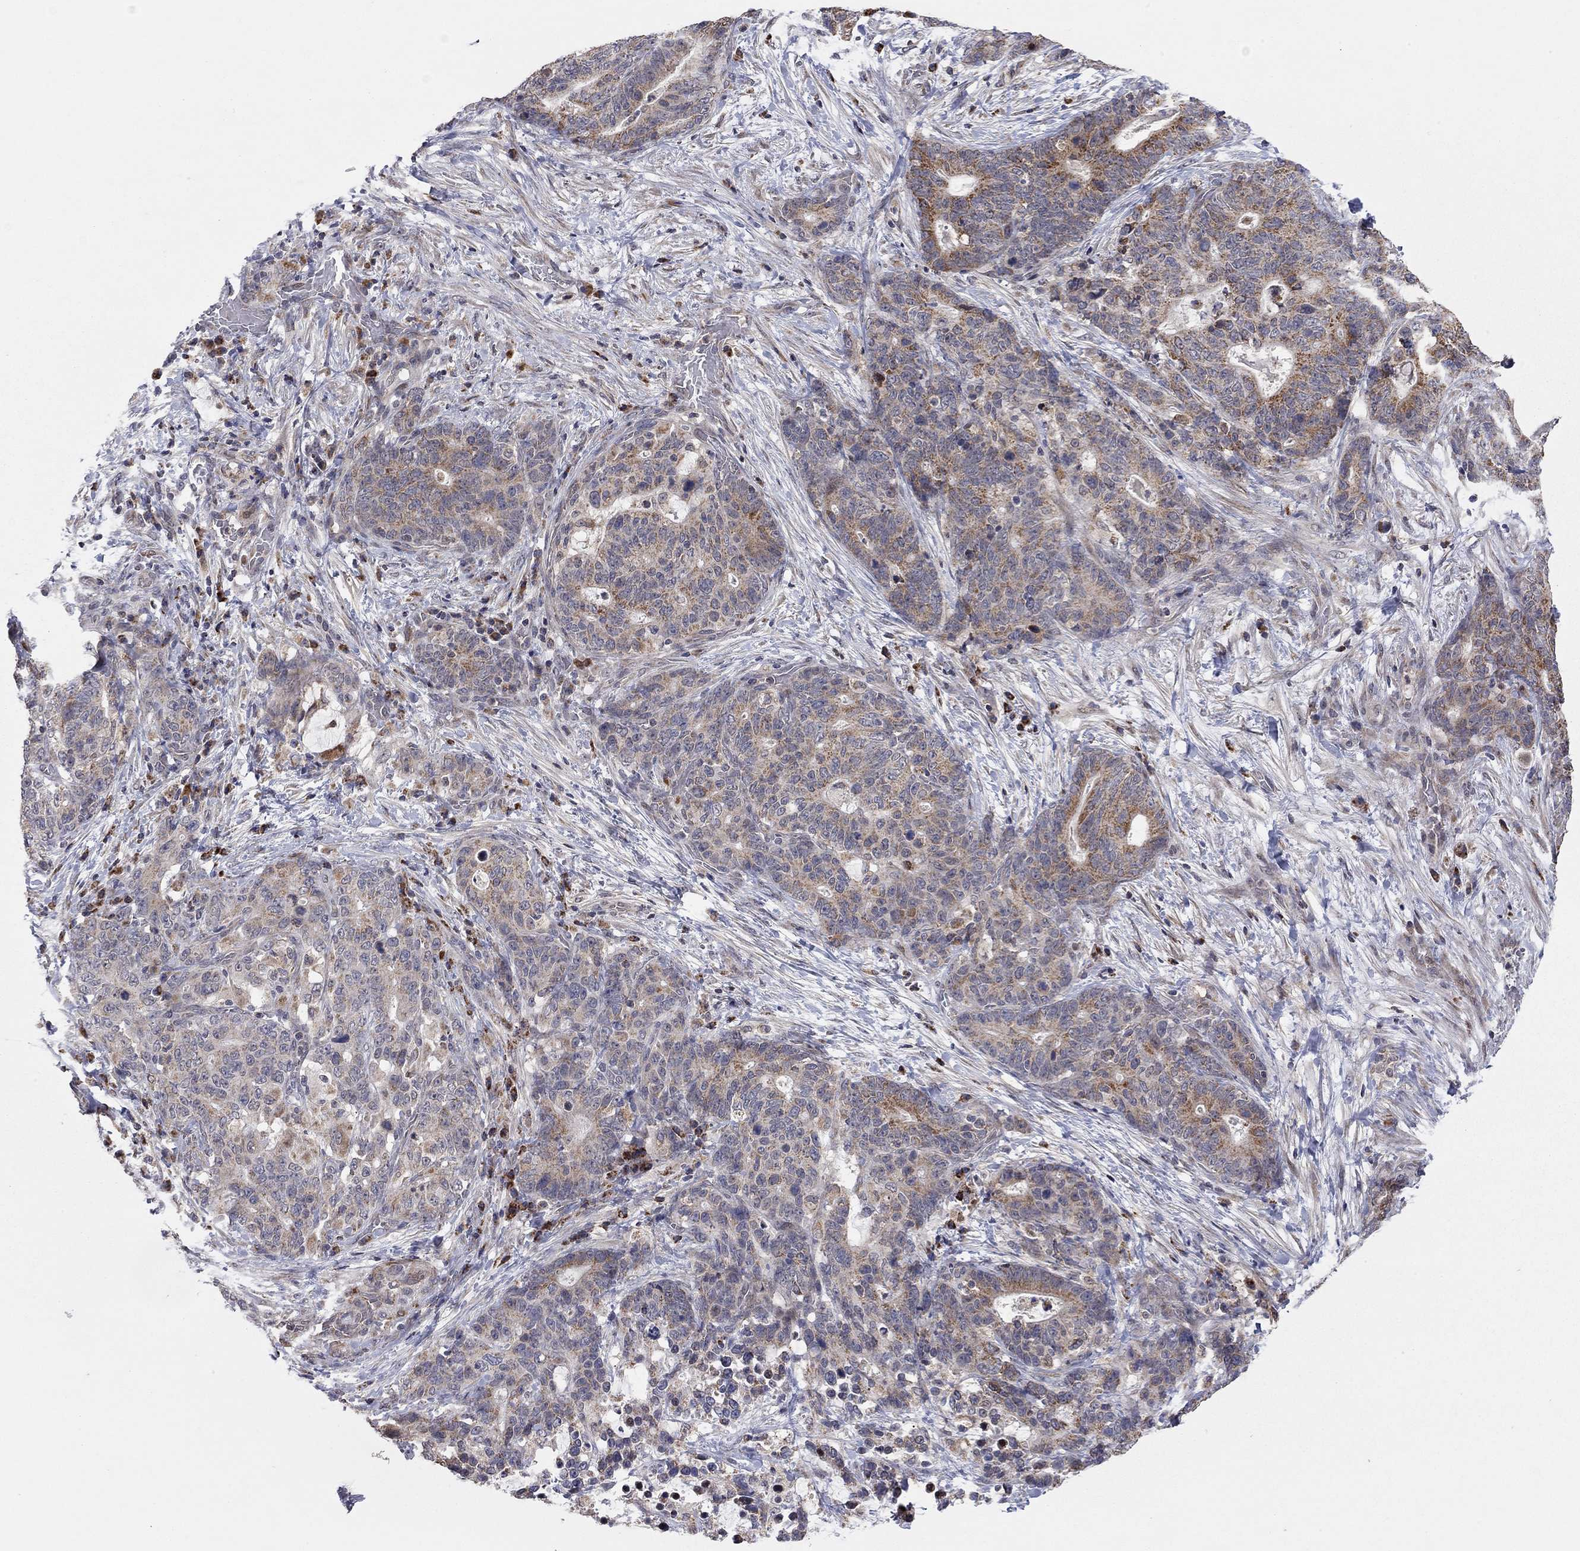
{"staining": {"intensity": "moderate", "quantity": "<25%", "location": "cytoplasmic/membranous"}, "tissue": "stomach cancer", "cell_type": "Tumor cells", "image_type": "cancer", "snomed": [{"axis": "morphology", "description": "Normal tissue, NOS"}, {"axis": "morphology", "description": "Adenocarcinoma, NOS"}, {"axis": "topography", "description": "Stomach"}], "caption": "Protein expression analysis of stomach adenocarcinoma demonstrates moderate cytoplasmic/membranous positivity in approximately <25% of tumor cells.", "gene": "IDS", "patient": {"sex": "female", "age": 64}}